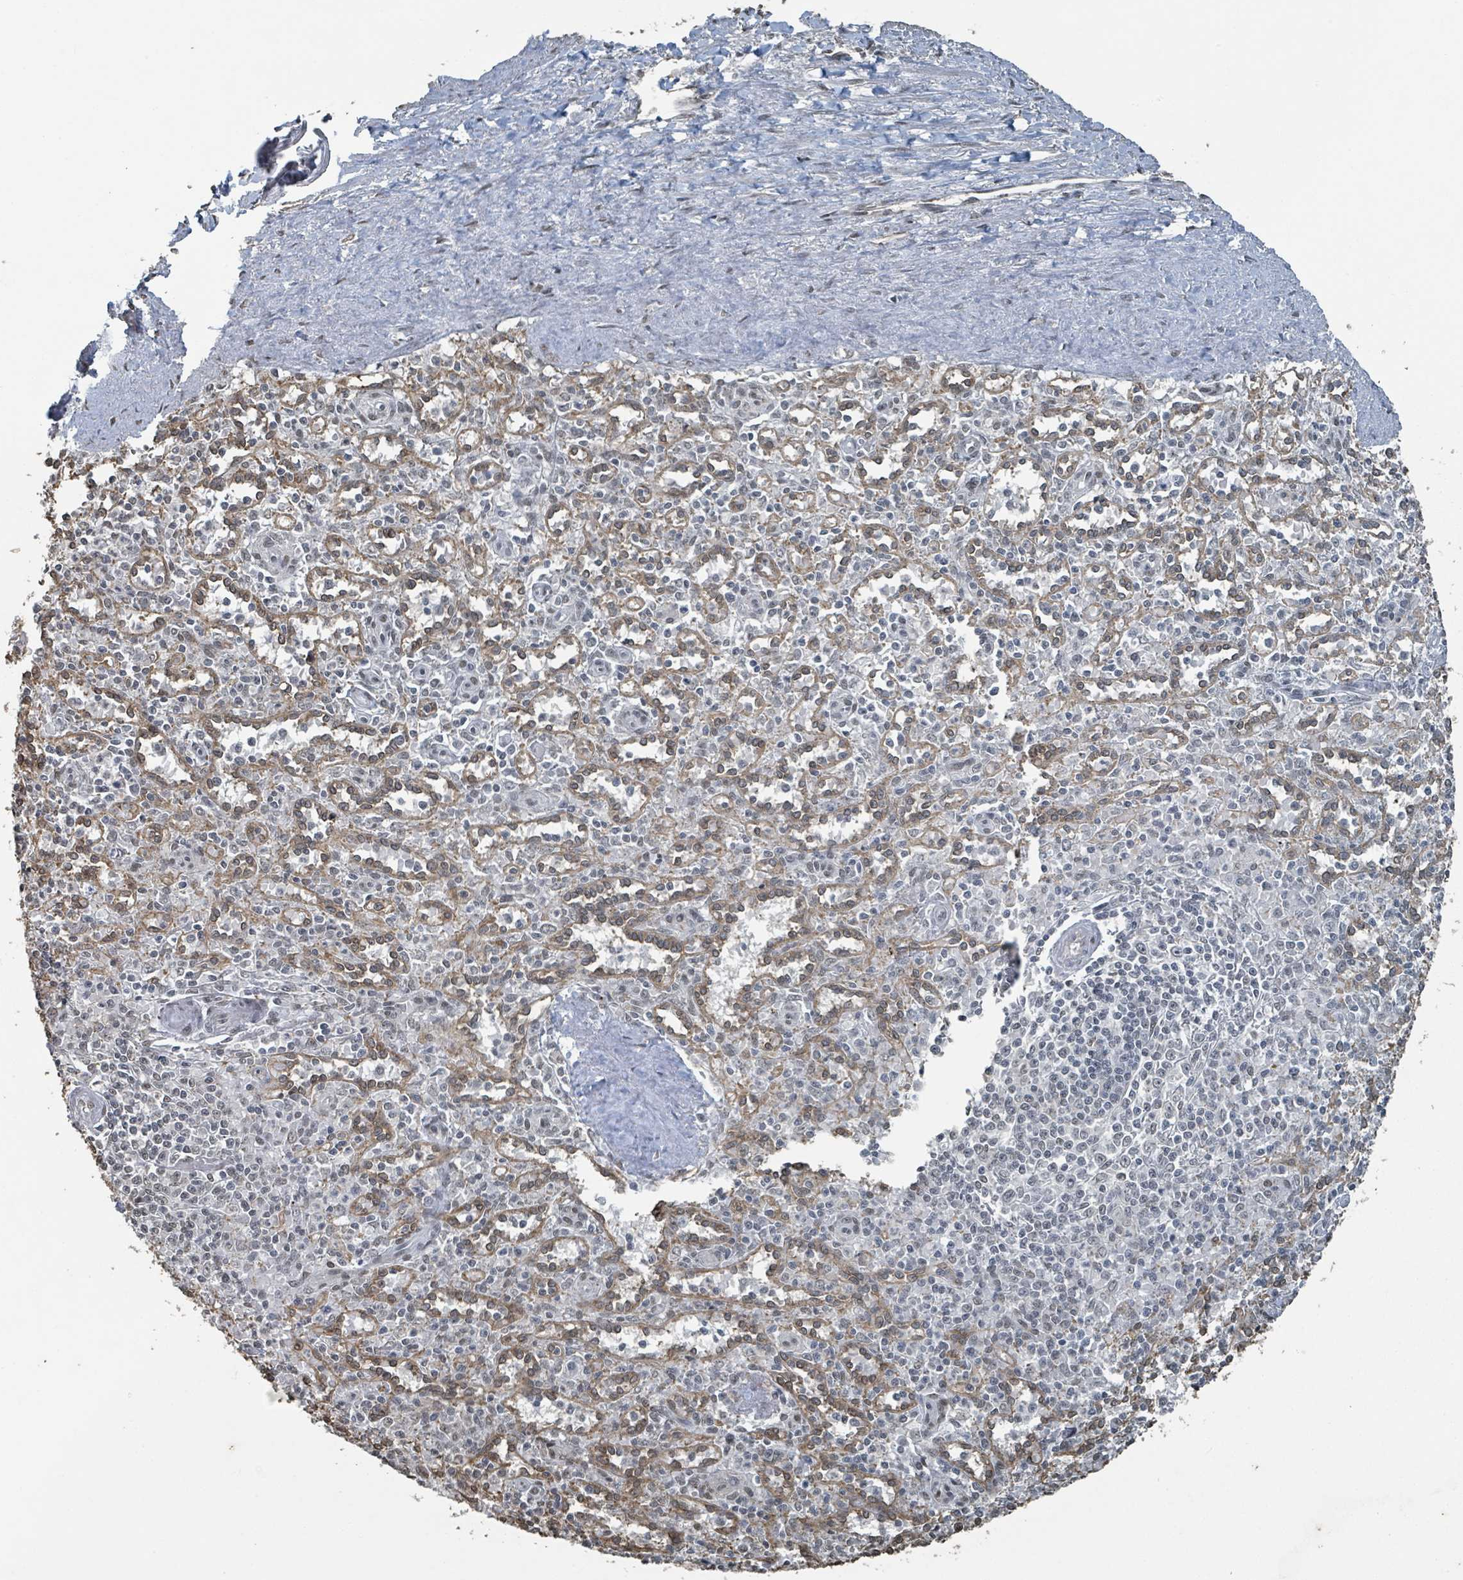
{"staining": {"intensity": "weak", "quantity": "<25%", "location": "nuclear"}, "tissue": "spleen", "cell_type": "Cells in red pulp", "image_type": "normal", "snomed": [{"axis": "morphology", "description": "Normal tissue, NOS"}, {"axis": "topography", "description": "Spleen"}], "caption": "Immunohistochemistry micrograph of normal spleen: human spleen stained with DAB (3,3'-diaminobenzidine) displays no significant protein staining in cells in red pulp.", "gene": "PHIP", "patient": {"sex": "female", "age": 70}}